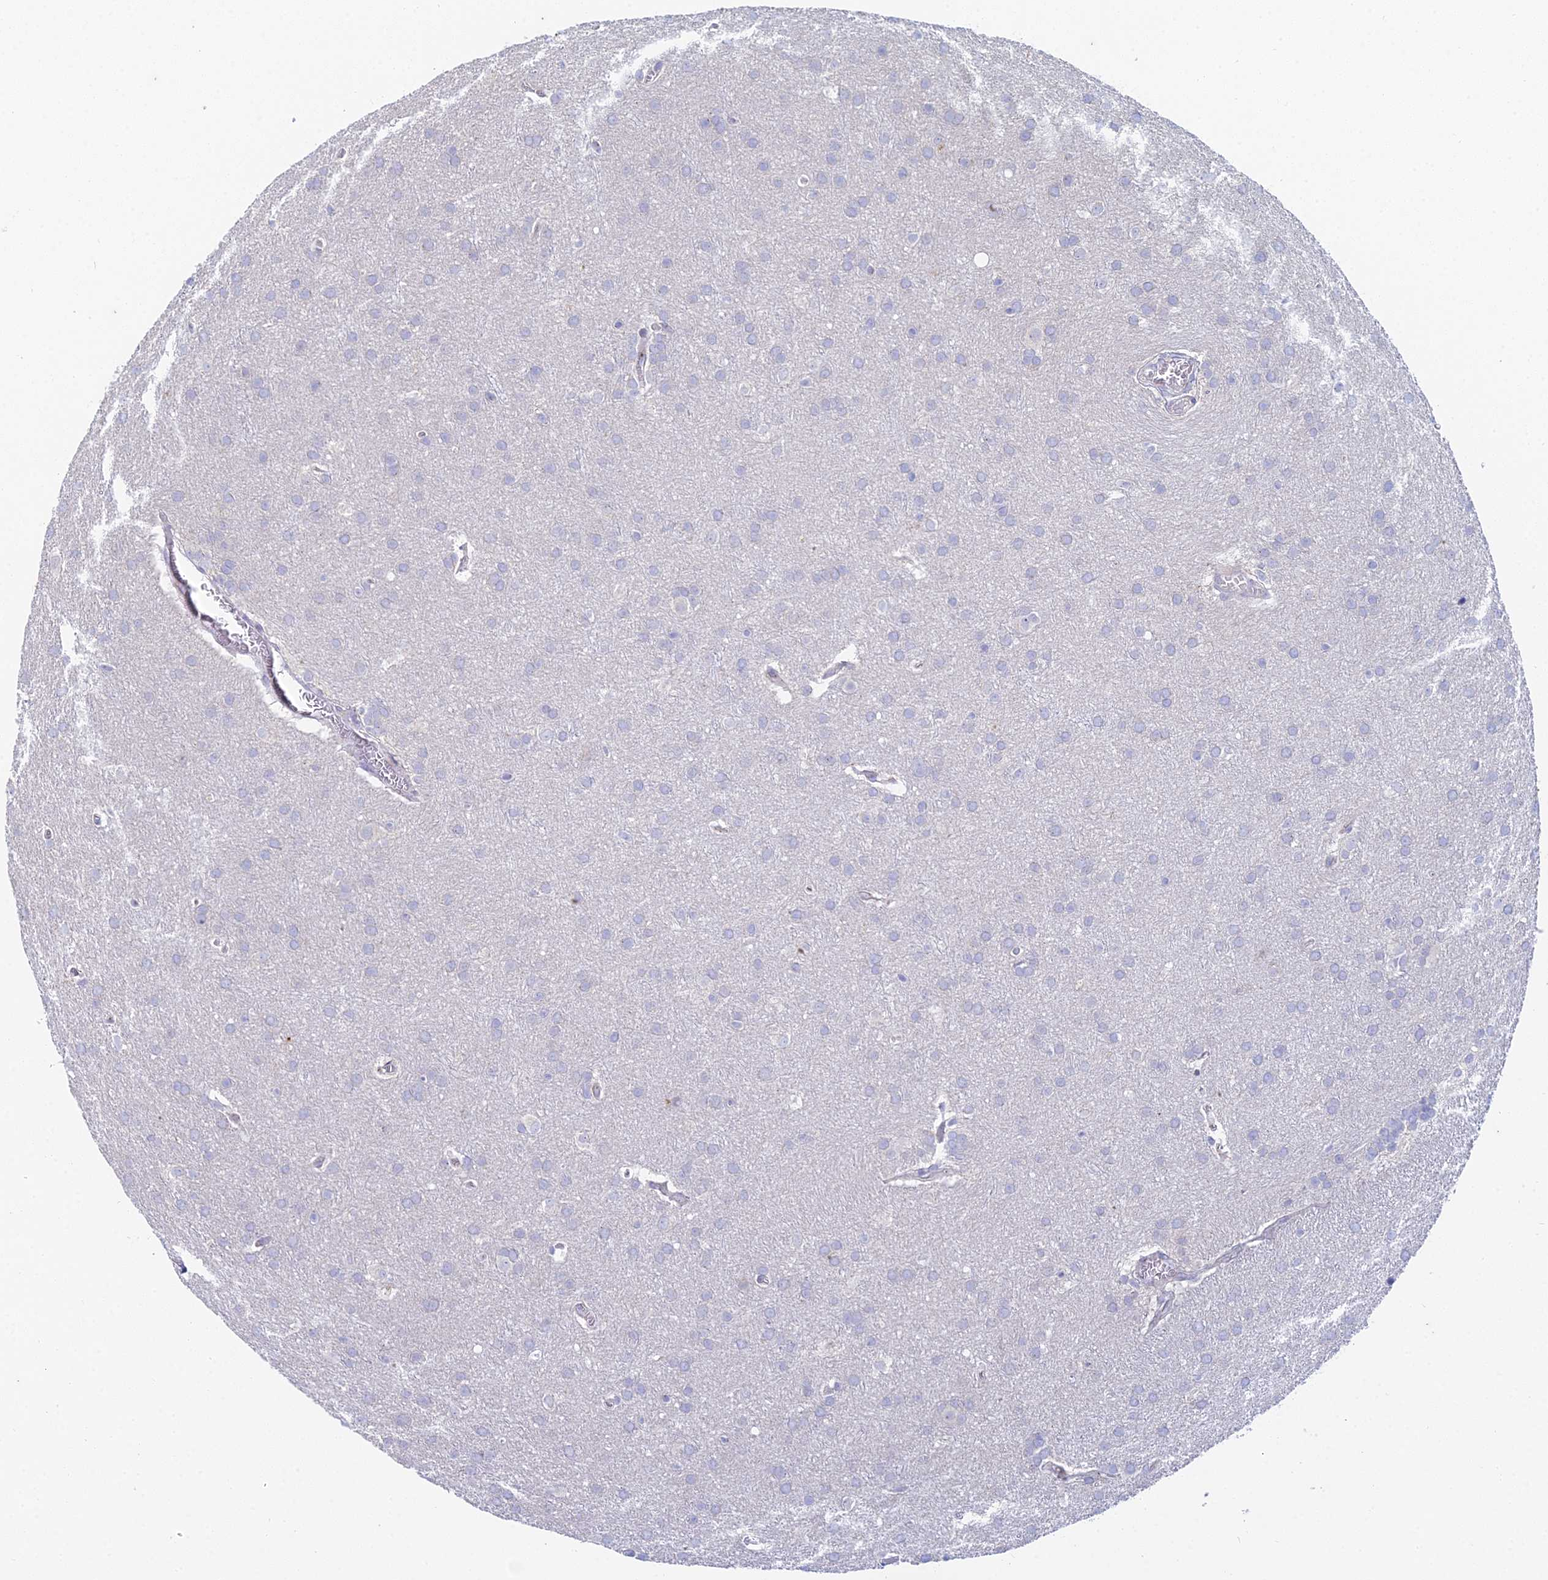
{"staining": {"intensity": "negative", "quantity": "none", "location": "none"}, "tissue": "glioma", "cell_type": "Tumor cells", "image_type": "cancer", "snomed": [{"axis": "morphology", "description": "Glioma, malignant, Low grade"}, {"axis": "topography", "description": "Brain"}], "caption": "Immunohistochemistry (IHC) of malignant low-grade glioma shows no expression in tumor cells.", "gene": "EEF2KMT", "patient": {"sex": "female", "age": 32}}